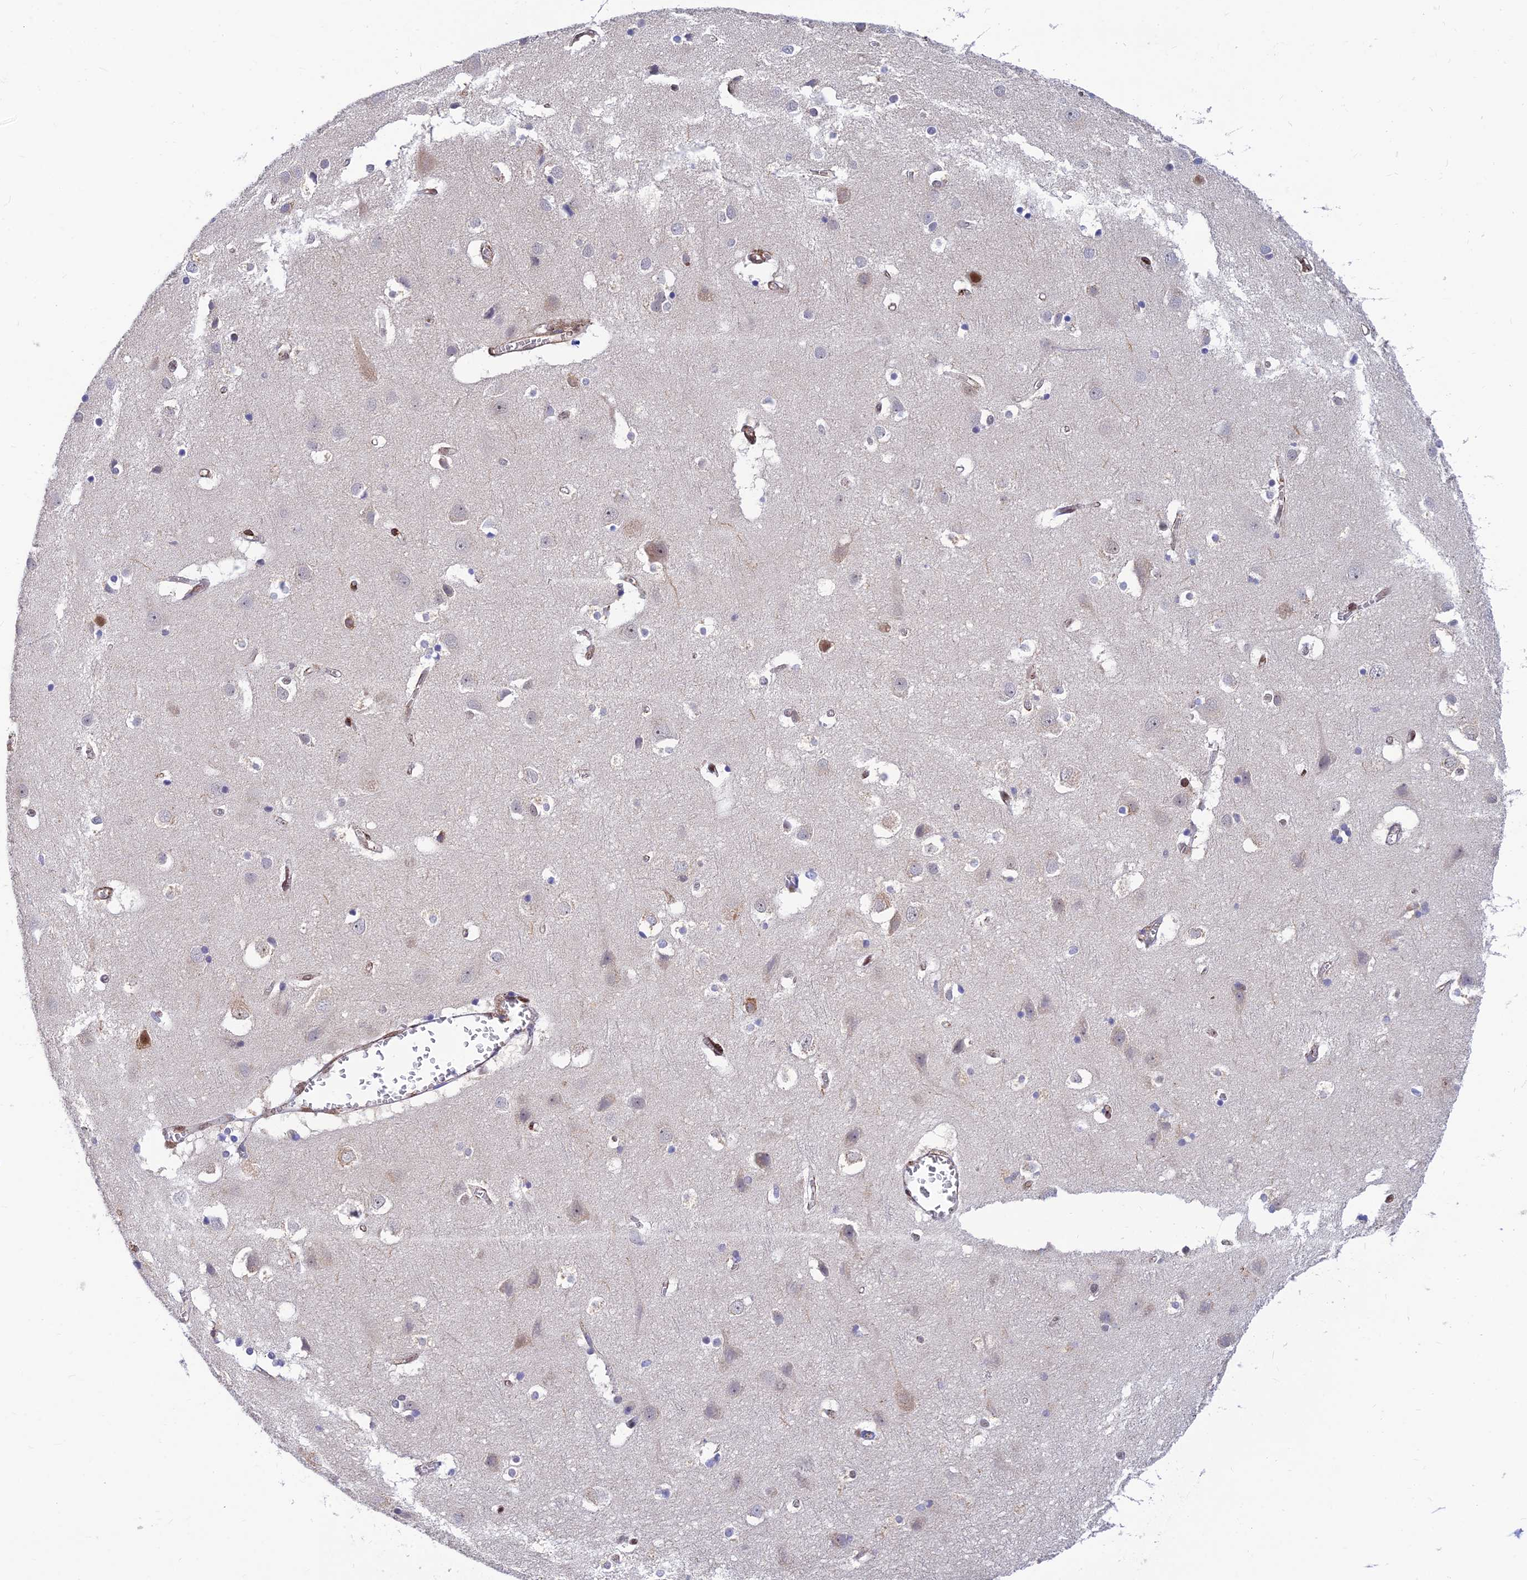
{"staining": {"intensity": "moderate", "quantity": ">75%", "location": "cytoplasmic/membranous"}, "tissue": "cerebral cortex", "cell_type": "Endothelial cells", "image_type": "normal", "snomed": [{"axis": "morphology", "description": "Normal tissue, NOS"}, {"axis": "topography", "description": "Cerebral cortex"}], "caption": "Protein analysis of benign cerebral cortex shows moderate cytoplasmic/membranous positivity in about >75% of endothelial cells. (Stains: DAB in brown, nuclei in blue, Microscopy: brightfield microscopy at high magnification).", "gene": "CLK4", "patient": {"sex": "male", "age": 54}}